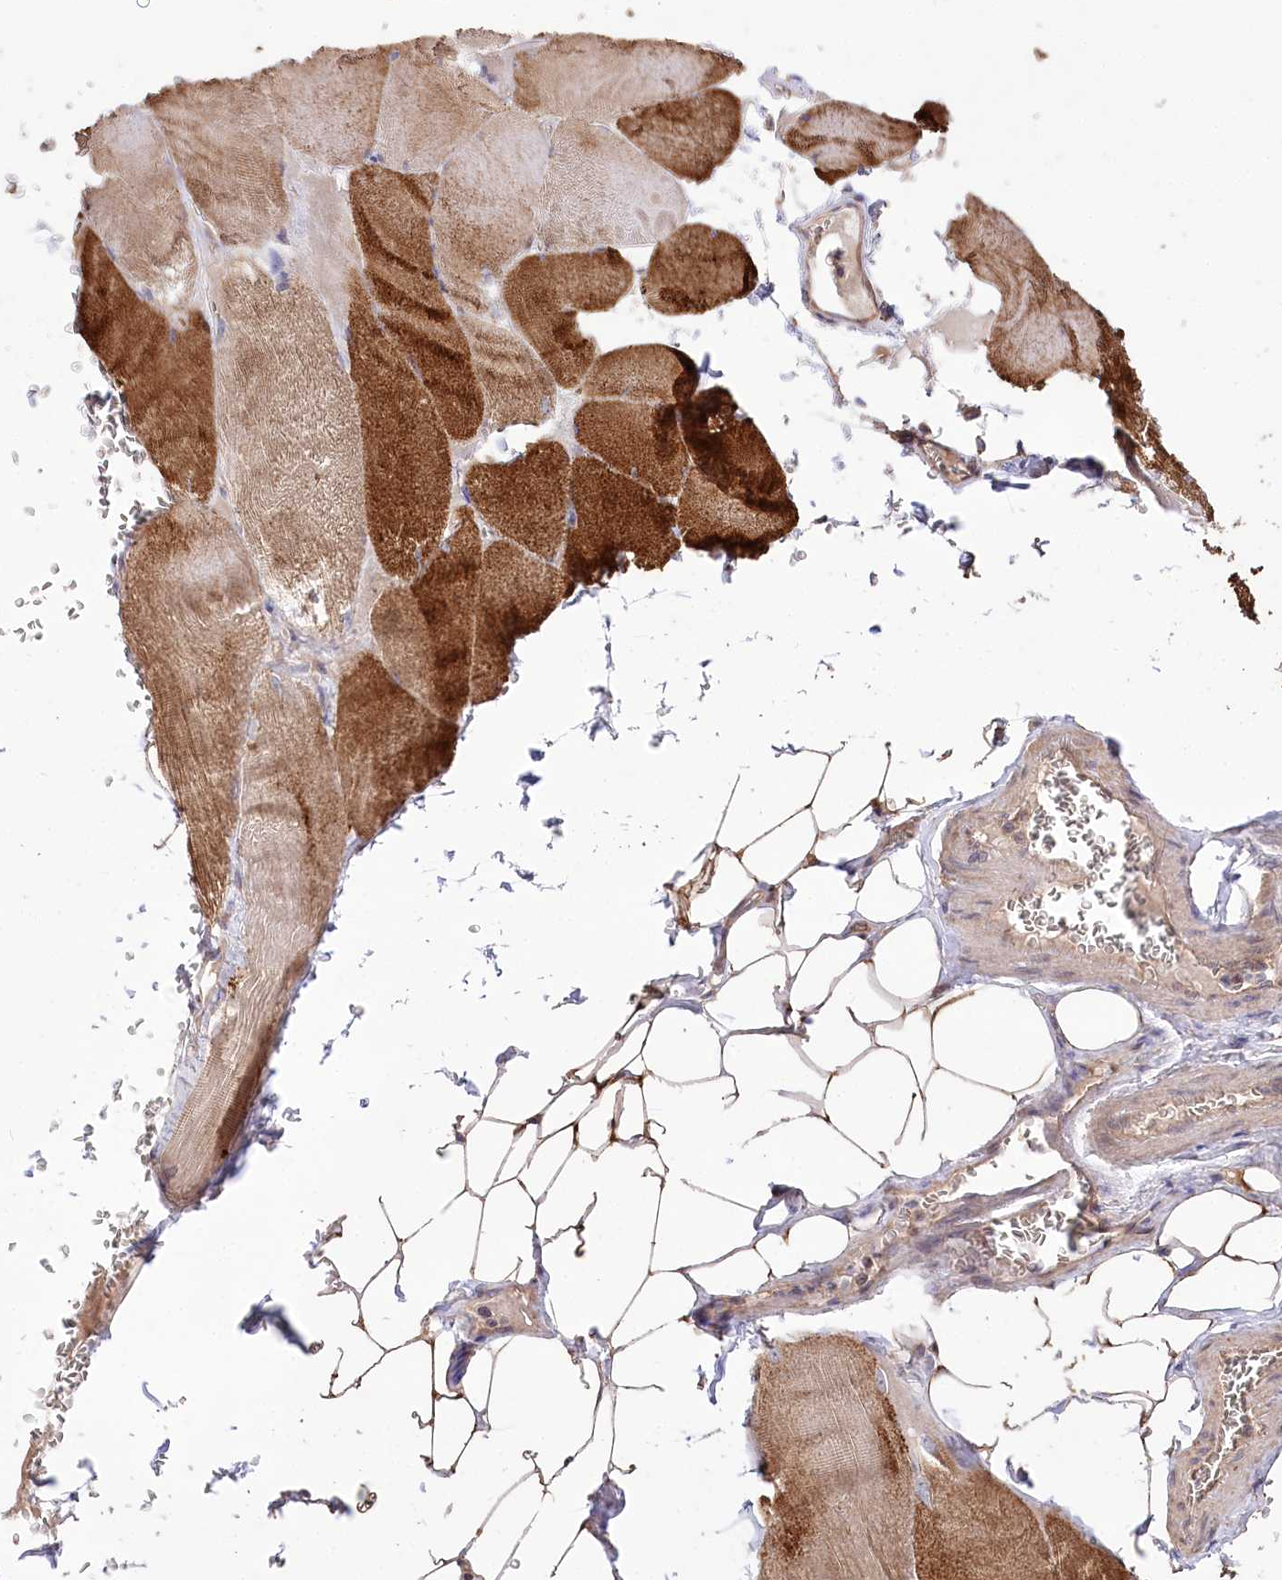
{"staining": {"intensity": "strong", "quantity": "25%-75%", "location": "cytoplasmic/membranous"}, "tissue": "skeletal muscle", "cell_type": "Myocytes", "image_type": "normal", "snomed": [{"axis": "morphology", "description": "Normal tissue, NOS"}, {"axis": "morphology", "description": "Basal cell carcinoma"}, {"axis": "topography", "description": "Skeletal muscle"}], "caption": "Skeletal muscle stained with DAB (3,3'-diaminobenzidine) immunohistochemistry shows high levels of strong cytoplasmic/membranous expression in about 25%-75% of myocytes. (Stains: DAB (3,3'-diaminobenzidine) in brown, nuclei in blue, Microscopy: brightfield microscopy at high magnification).", "gene": "PRSS53", "patient": {"sex": "female", "age": 64}}